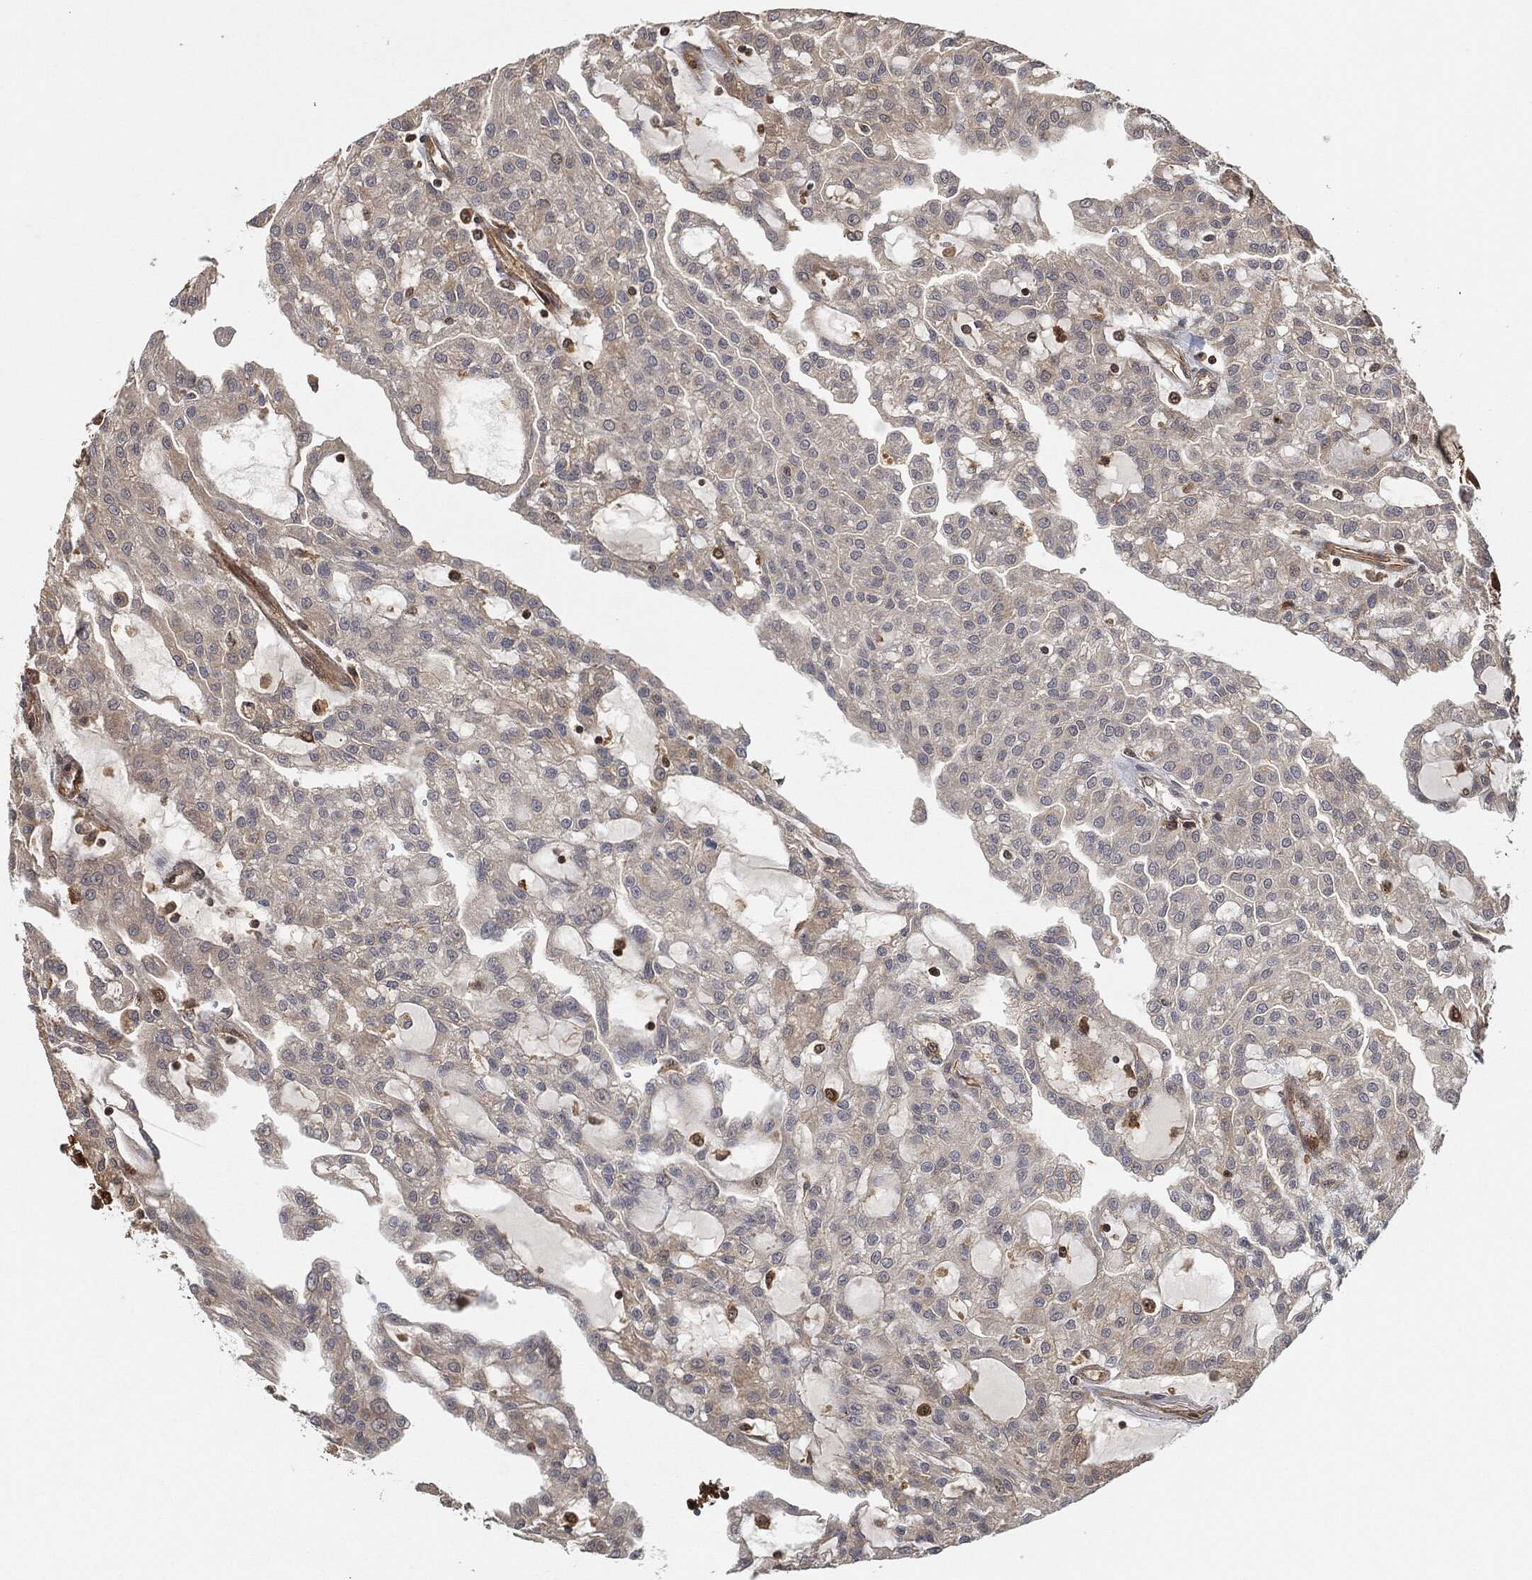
{"staining": {"intensity": "moderate", "quantity": "<25%", "location": "cytoplasmic/membranous"}, "tissue": "renal cancer", "cell_type": "Tumor cells", "image_type": "cancer", "snomed": [{"axis": "morphology", "description": "Adenocarcinoma, NOS"}, {"axis": "topography", "description": "Kidney"}], "caption": "Moderate cytoplasmic/membranous positivity is appreciated in about <25% of tumor cells in adenocarcinoma (renal).", "gene": "TPT1", "patient": {"sex": "male", "age": 63}}